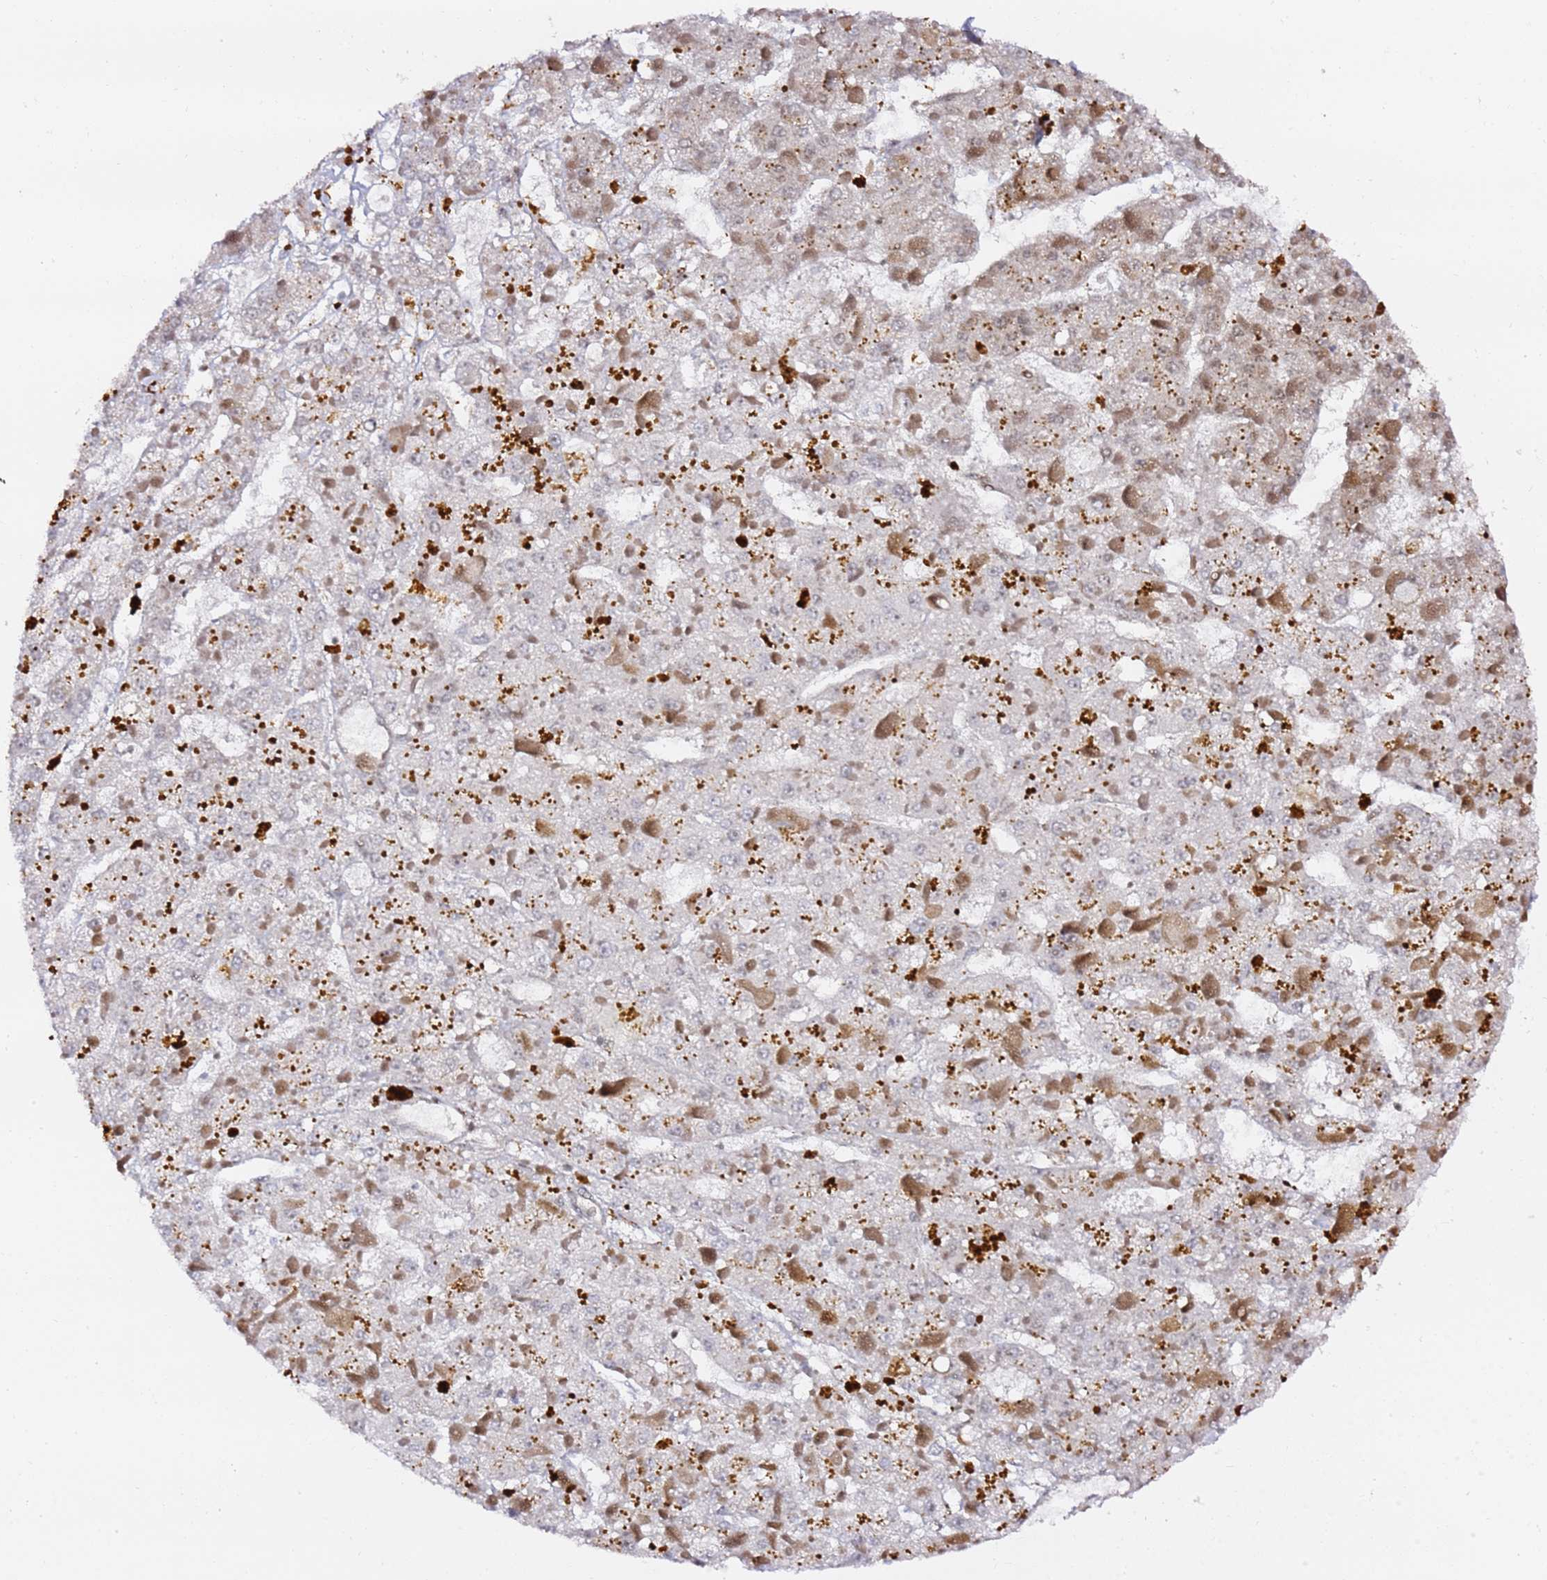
{"staining": {"intensity": "weak", "quantity": "<25%", "location": "nuclear"}, "tissue": "liver cancer", "cell_type": "Tumor cells", "image_type": "cancer", "snomed": [{"axis": "morphology", "description": "Carcinoma, Hepatocellular, NOS"}, {"axis": "topography", "description": "Liver"}], "caption": "The image exhibits no significant positivity in tumor cells of liver cancer (hepatocellular carcinoma). (Stains: DAB IHC with hematoxylin counter stain, Microscopy: brightfield microscopy at high magnification).", "gene": "GBP2", "patient": {"sex": "female", "age": 73}}